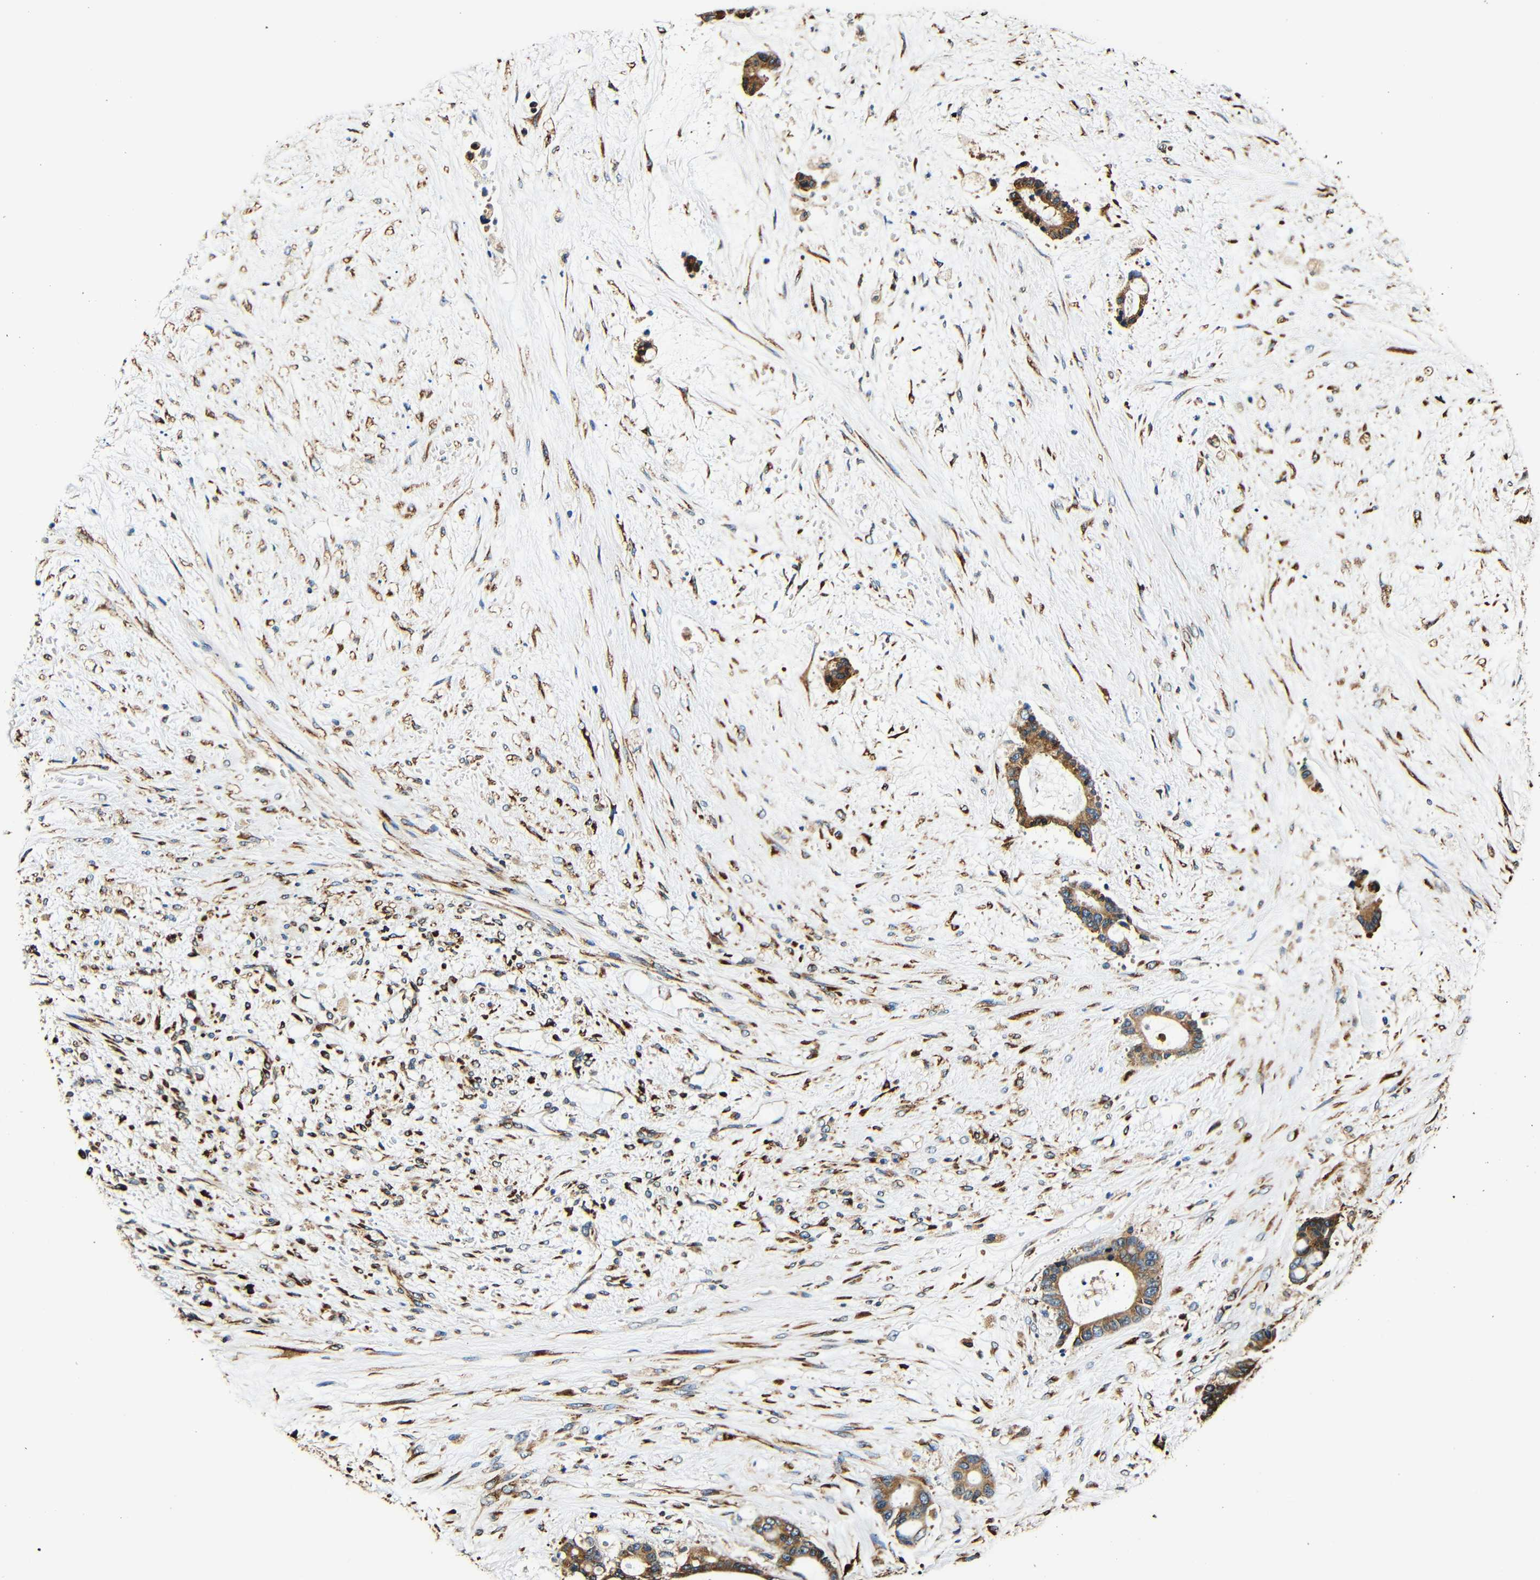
{"staining": {"intensity": "moderate", "quantity": ">75%", "location": "cytoplasmic/membranous"}, "tissue": "liver cancer", "cell_type": "Tumor cells", "image_type": "cancer", "snomed": [{"axis": "morphology", "description": "Normal tissue, NOS"}, {"axis": "morphology", "description": "Cholangiocarcinoma"}, {"axis": "topography", "description": "Liver"}, {"axis": "topography", "description": "Peripheral nerve tissue"}], "caption": "A photomicrograph showing moderate cytoplasmic/membranous staining in approximately >75% of tumor cells in cholangiocarcinoma (liver), as visualized by brown immunohistochemical staining.", "gene": "RRBP1", "patient": {"sex": "female", "age": 73}}